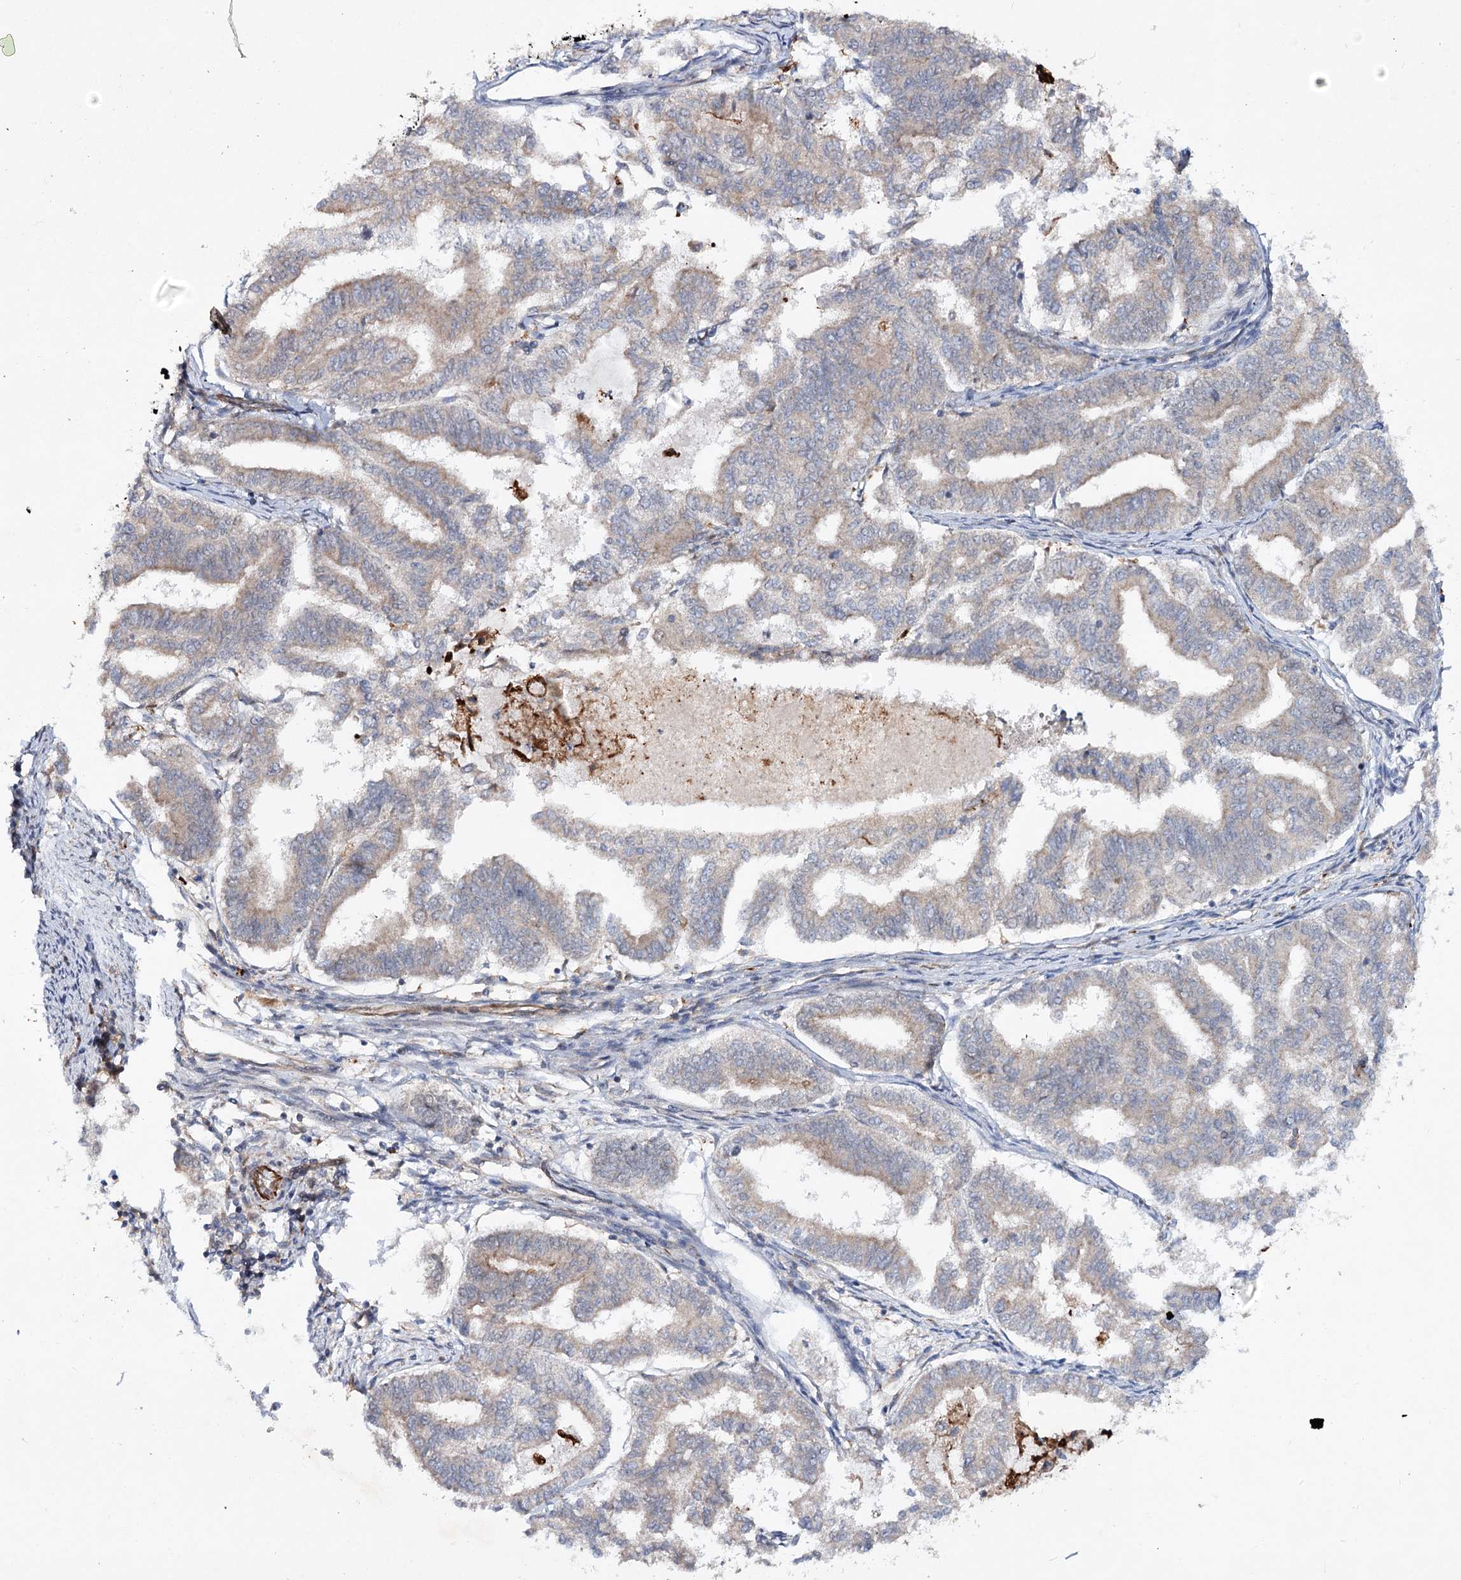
{"staining": {"intensity": "weak", "quantity": "<25%", "location": "cytoplasmic/membranous"}, "tissue": "endometrial cancer", "cell_type": "Tumor cells", "image_type": "cancer", "snomed": [{"axis": "morphology", "description": "Adenocarcinoma, NOS"}, {"axis": "topography", "description": "Endometrium"}], "caption": "Immunohistochemistry (IHC) histopathology image of endometrial cancer stained for a protein (brown), which exhibits no staining in tumor cells.", "gene": "DPEP2", "patient": {"sex": "female", "age": 79}}